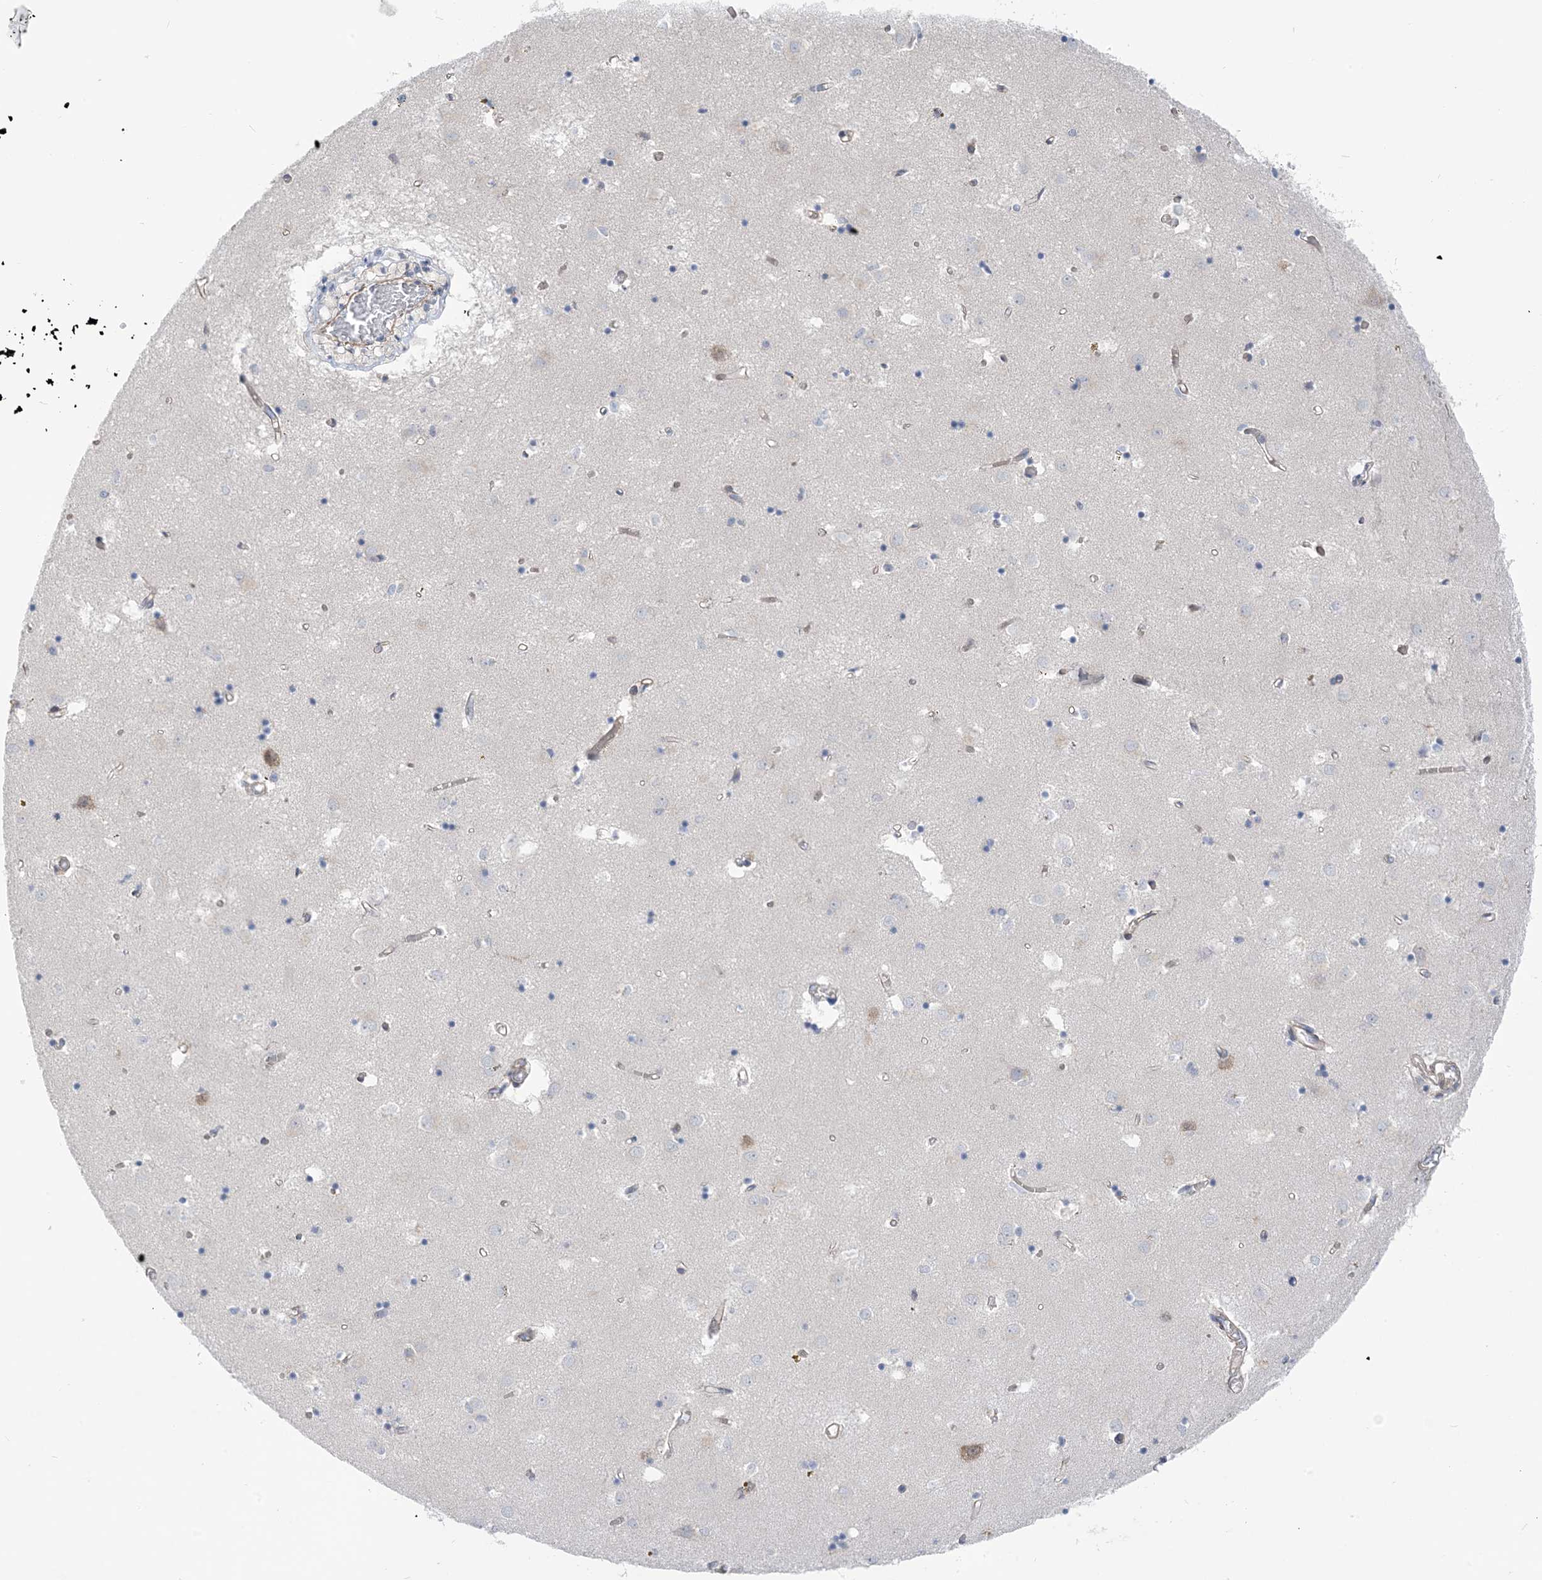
{"staining": {"intensity": "negative", "quantity": "none", "location": "none"}, "tissue": "caudate", "cell_type": "Glial cells", "image_type": "normal", "snomed": [{"axis": "morphology", "description": "Normal tissue, NOS"}, {"axis": "topography", "description": "Lateral ventricle wall"}], "caption": "Human caudate stained for a protein using IHC displays no expression in glial cells.", "gene": "PLEKHA3", "patient": {"sex": "male", "age": 70}}